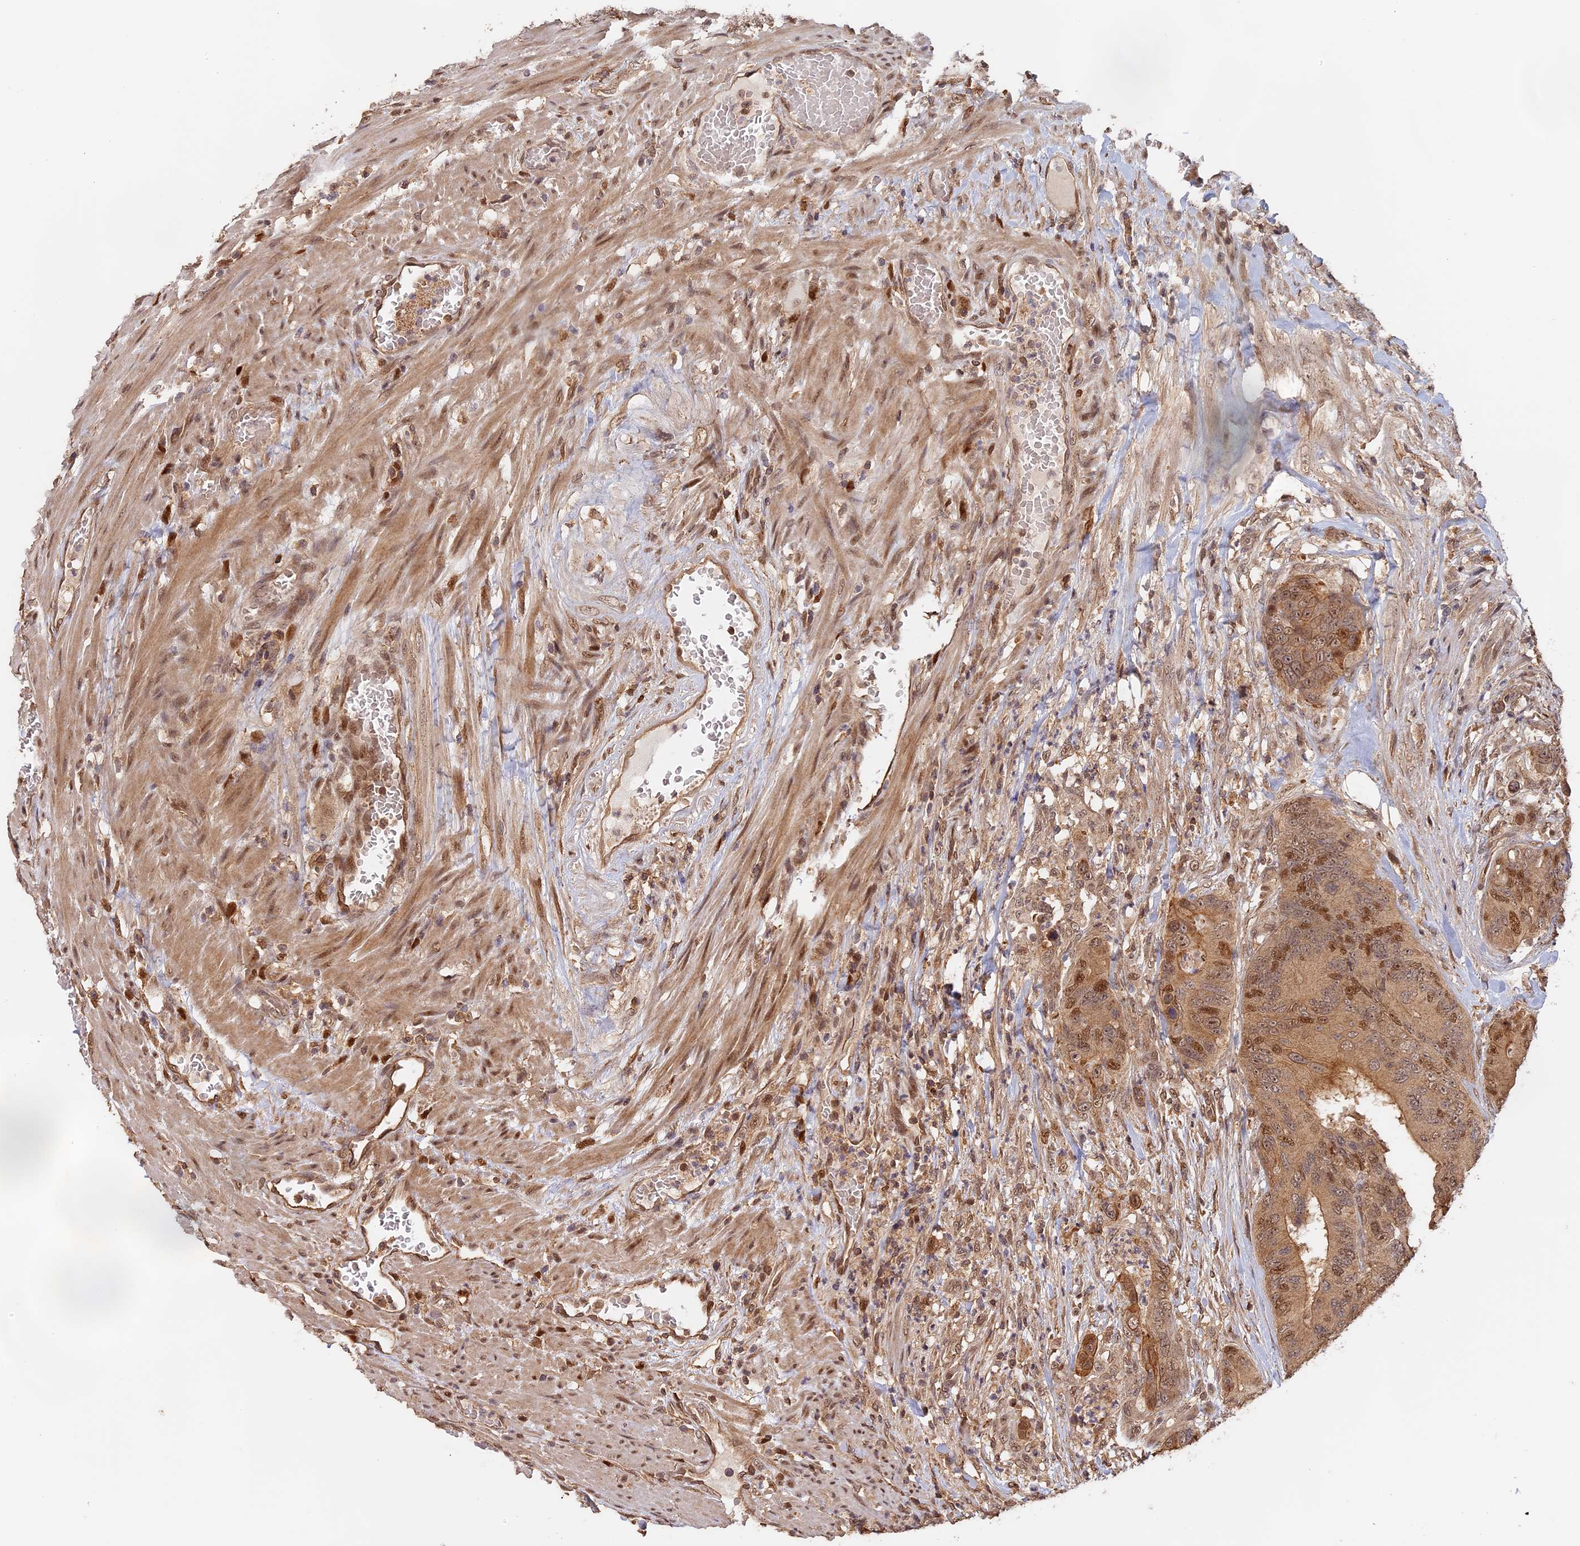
{"staining": {"intensity": "strong", "quantity": "25%-75%", "location": "cytoplasmic/membranous,nuclear"}, "tissue": "colorectal cancer", "cell_type": "Tumor cells", "image_type": "cancer", "snomed": [{"axis": "morphology", "description": "Adenocarcinoma, NOS"}, {"axis": "topography", "description": "Colon"}], "caption": "The immunohistochemical stain labels strong cytoplasmic/membranous and nuclear expression in tumor cells of colorectal cancer (adenocarcinoma) tissue.", "gene": "MYBL2", "patient": {"sex": "male", "age": 84}}